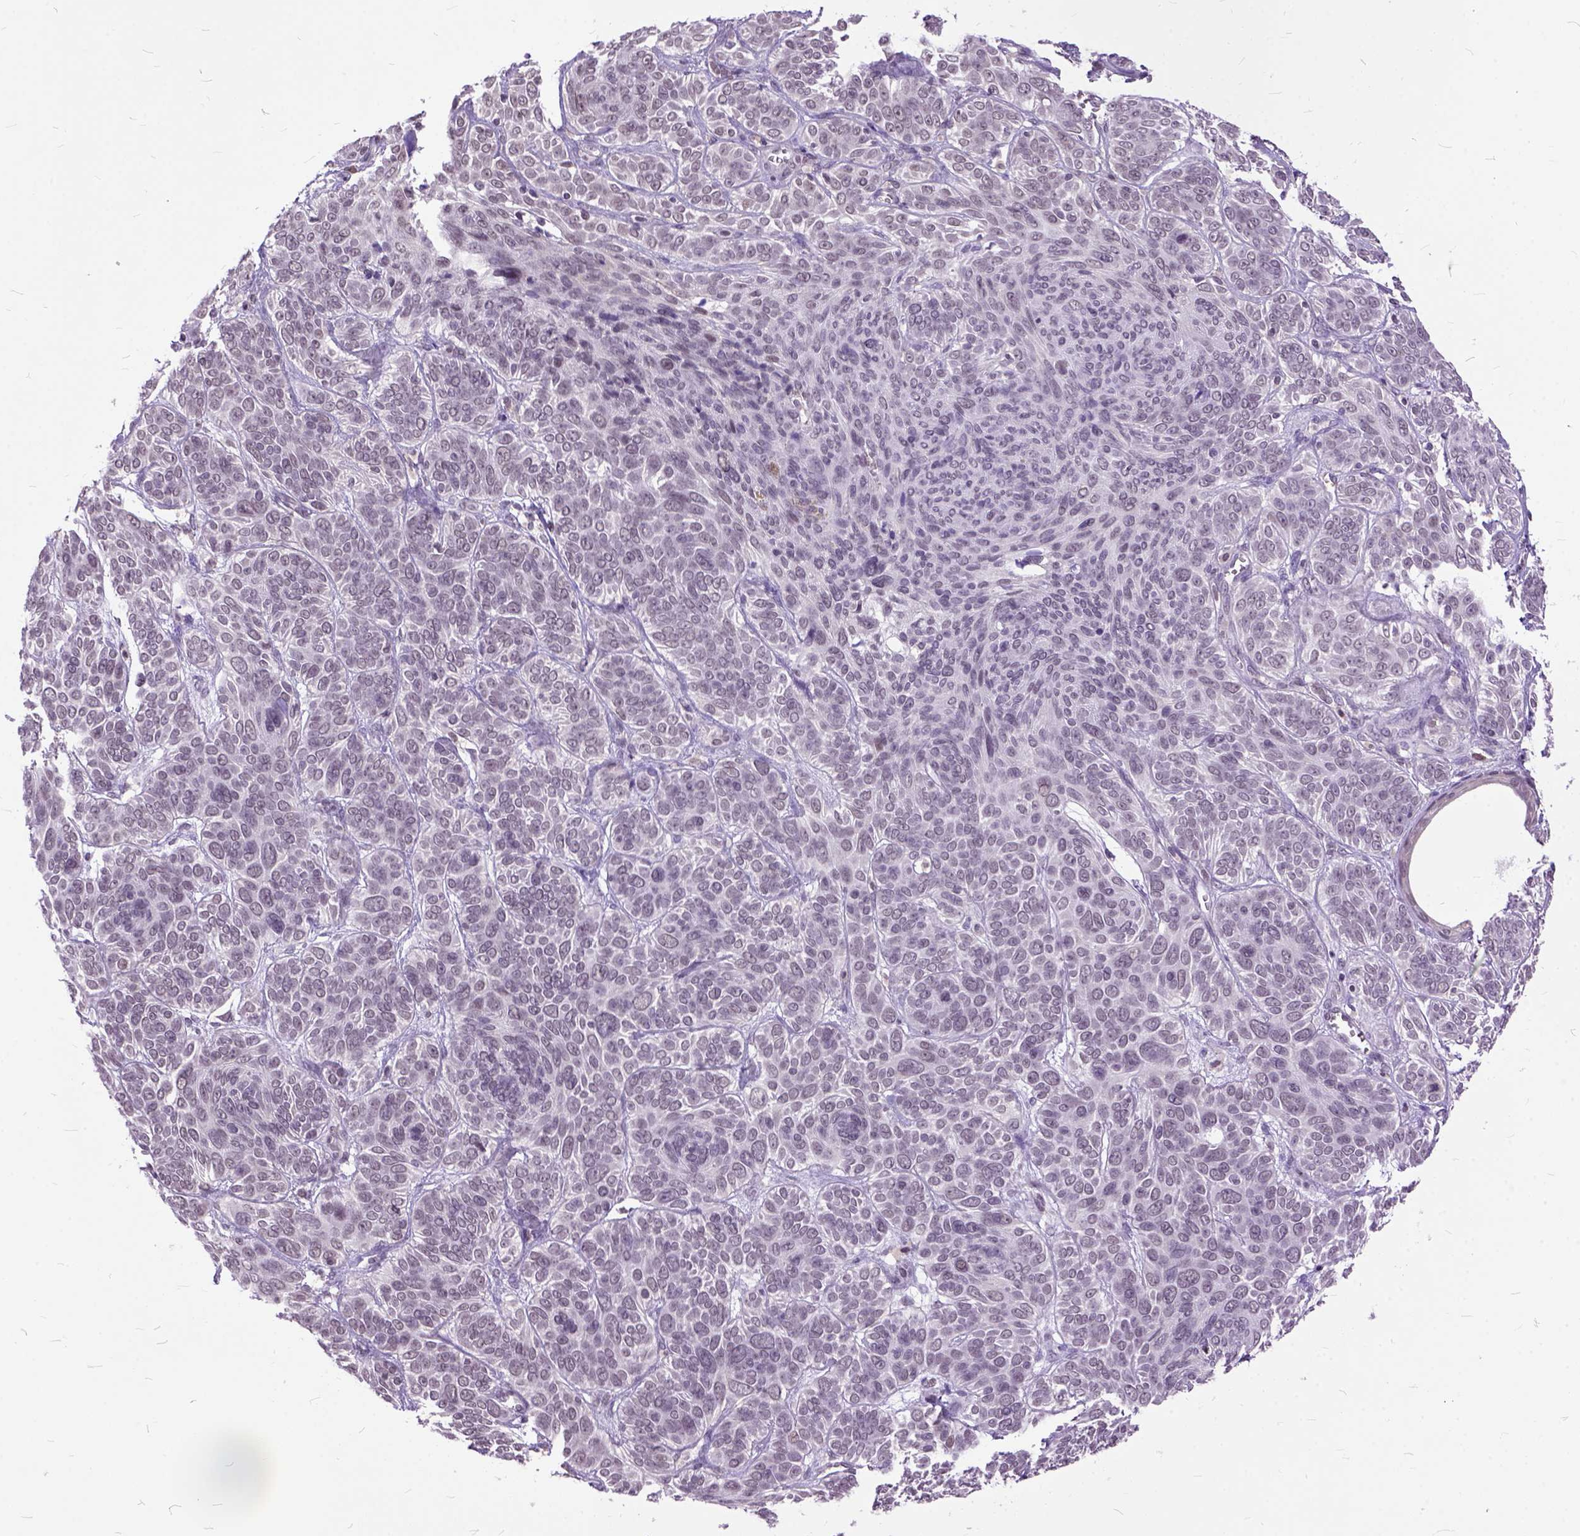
{"staining": {"intensity": "weak", "quantity": "25%-75%", "location": "nuclear"}, "tissue": "skin cancer", "cell_type": "Tumor cells", "image_type": "cancer", "snomed": [{"axis": "morphology", "description": "Basal cell carcinoma"}, {"axis": "topography", "description": "Skin"}, {"axis": "topography", "description": "Skin of face"}], "caption": "Immunohistochemical staining of human skin basal cell carcinoma demonstrates low levels of weak nuclear positivity in approximately 25%-75% of tumor cells.", "gene": "ORC5", "patient": {"sex": "male", "age": 73}}